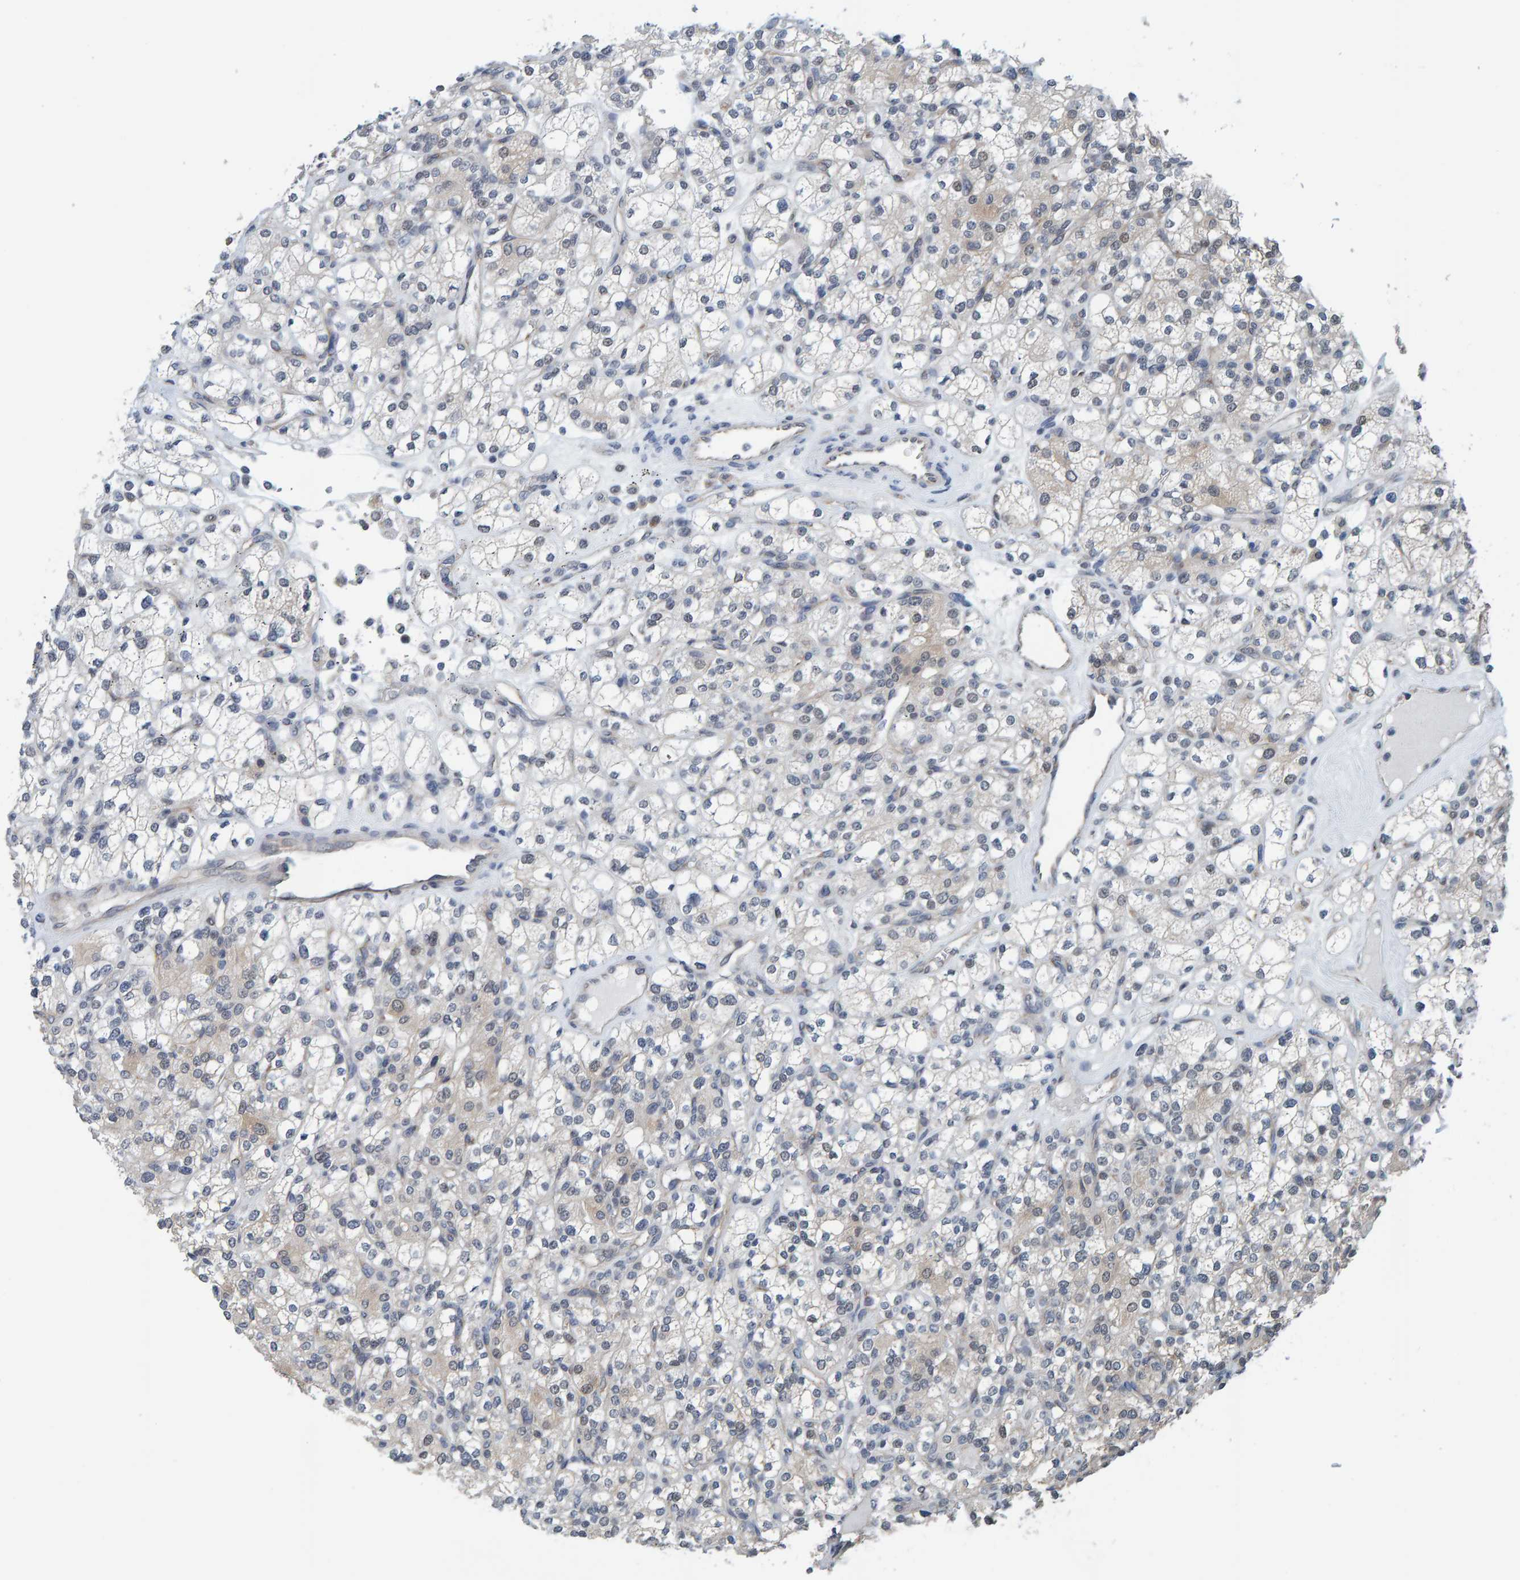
{"staining": {"intensity": "weak", "quantity": "25%-75%", "location": "cytoplasmic/membranous"}, "tissue": "renal cancer", "cell_type": "Tumor cells", "image_type": "cancer", "snomed": [{"axis": "morphology", "description": "Adenocarcinoma, NOS"}, {"axis": "topography", "description": "Kidney"}], "caption": "Immunohistochemistry image of human adenocarcinoma (renal) stained for a protein (brown), which displays low levels of weak cytoplasmic/membranous positivity in approximately 25%-75% of tumor cells.", "gene": "SCRN2", "patient": {"sex": "male", "age": 77}}